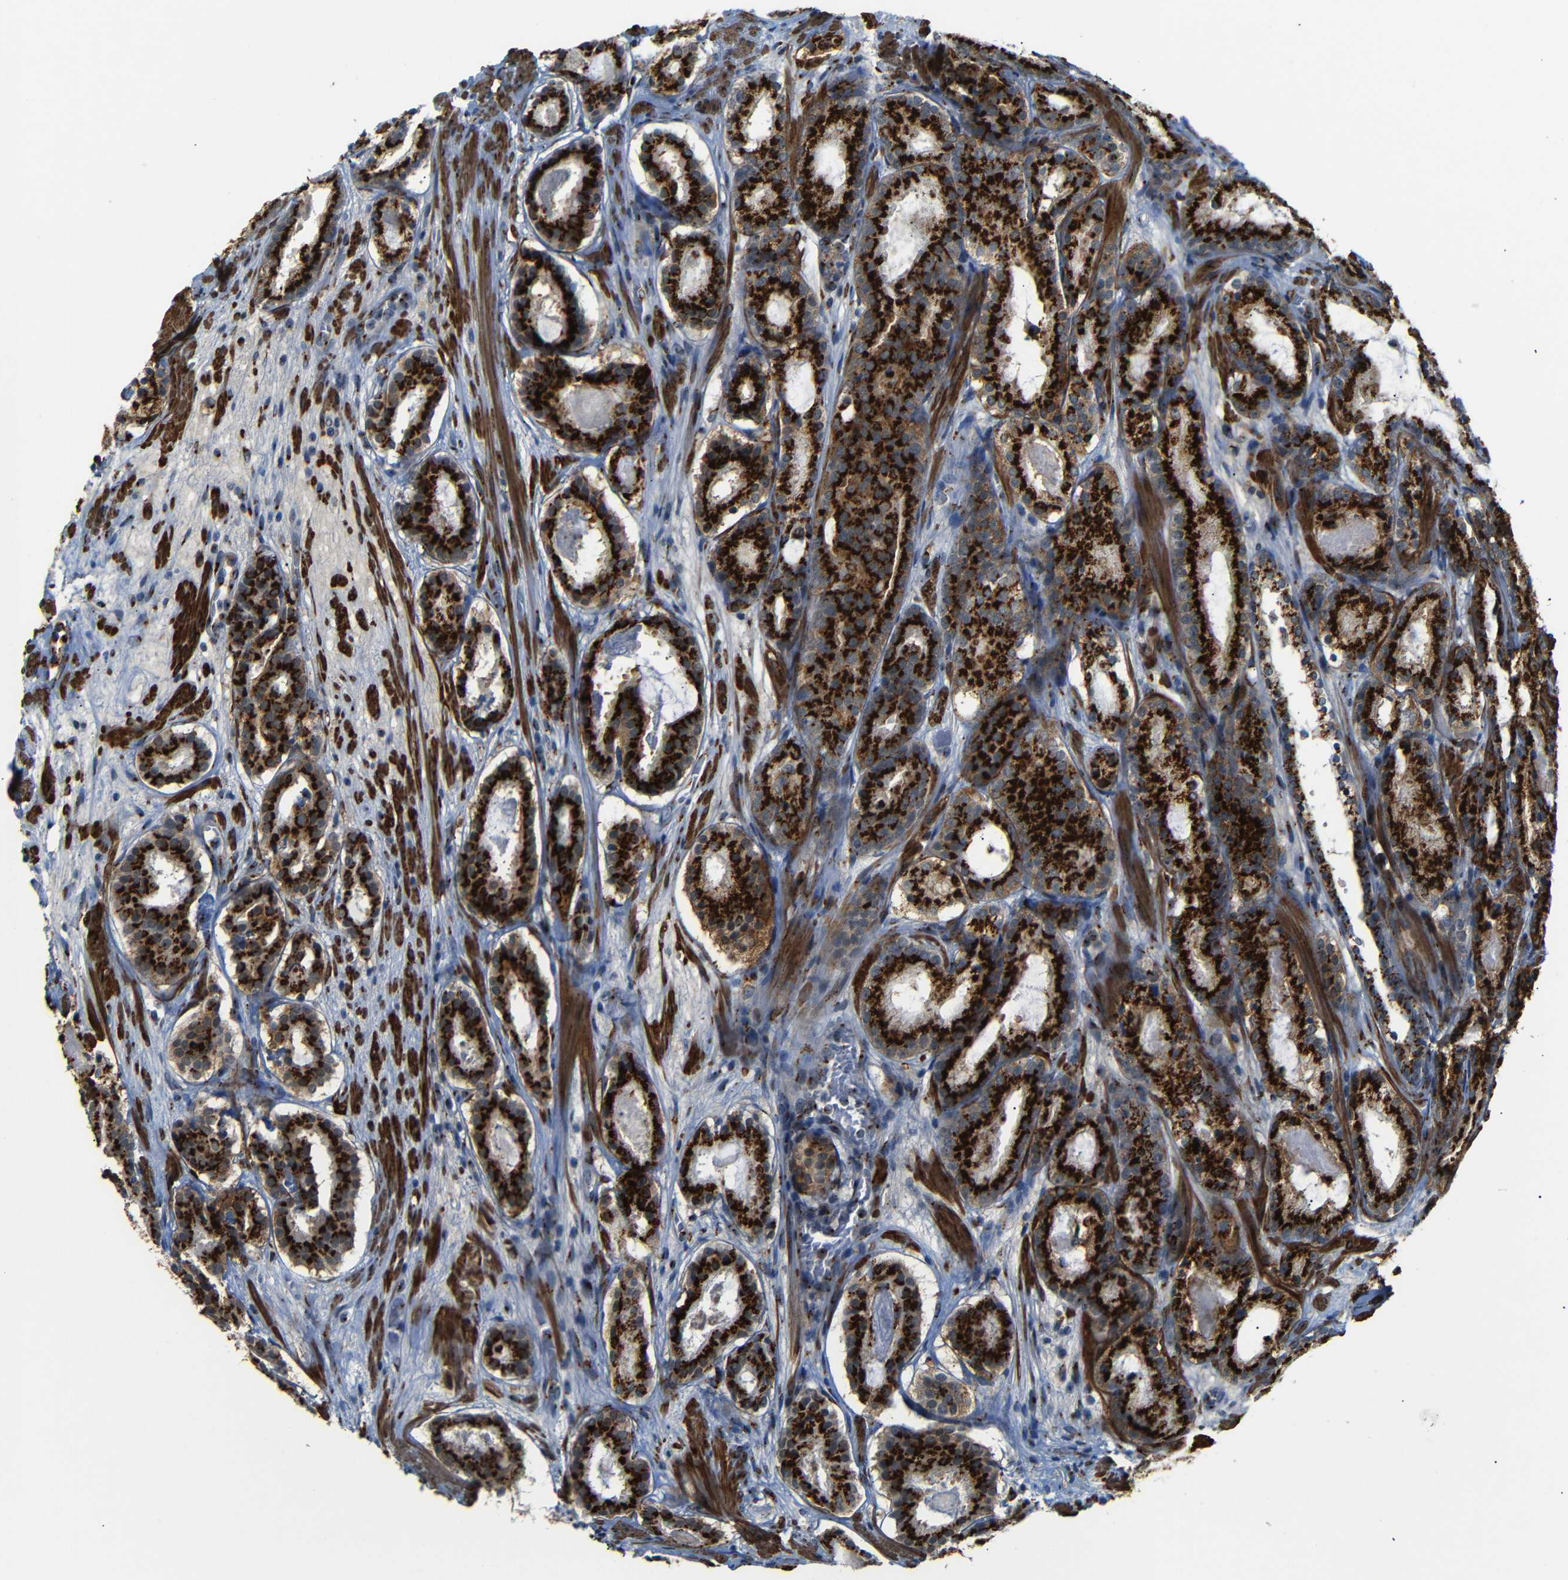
{"staining": {"intensity": "strong", "quantity": ">75%", "location": "cytoplasmic/membranous"}, "tissue": "prostate cancer", "cell_type": "Tumor cells", "image_type": "cancer", "snomed": [{"axis": "morphology", "description": "Adenocarcinoma, Low grade"}, {"axis": "topography", "description": "Prostate"}], "caption": "A brown stain highlights strong cytoplasmic/membranous positivity of a protein in prostate cancer tumor cells.", "gene": "TGOLN2", "patient": {"sex": "male", "age": 69}}